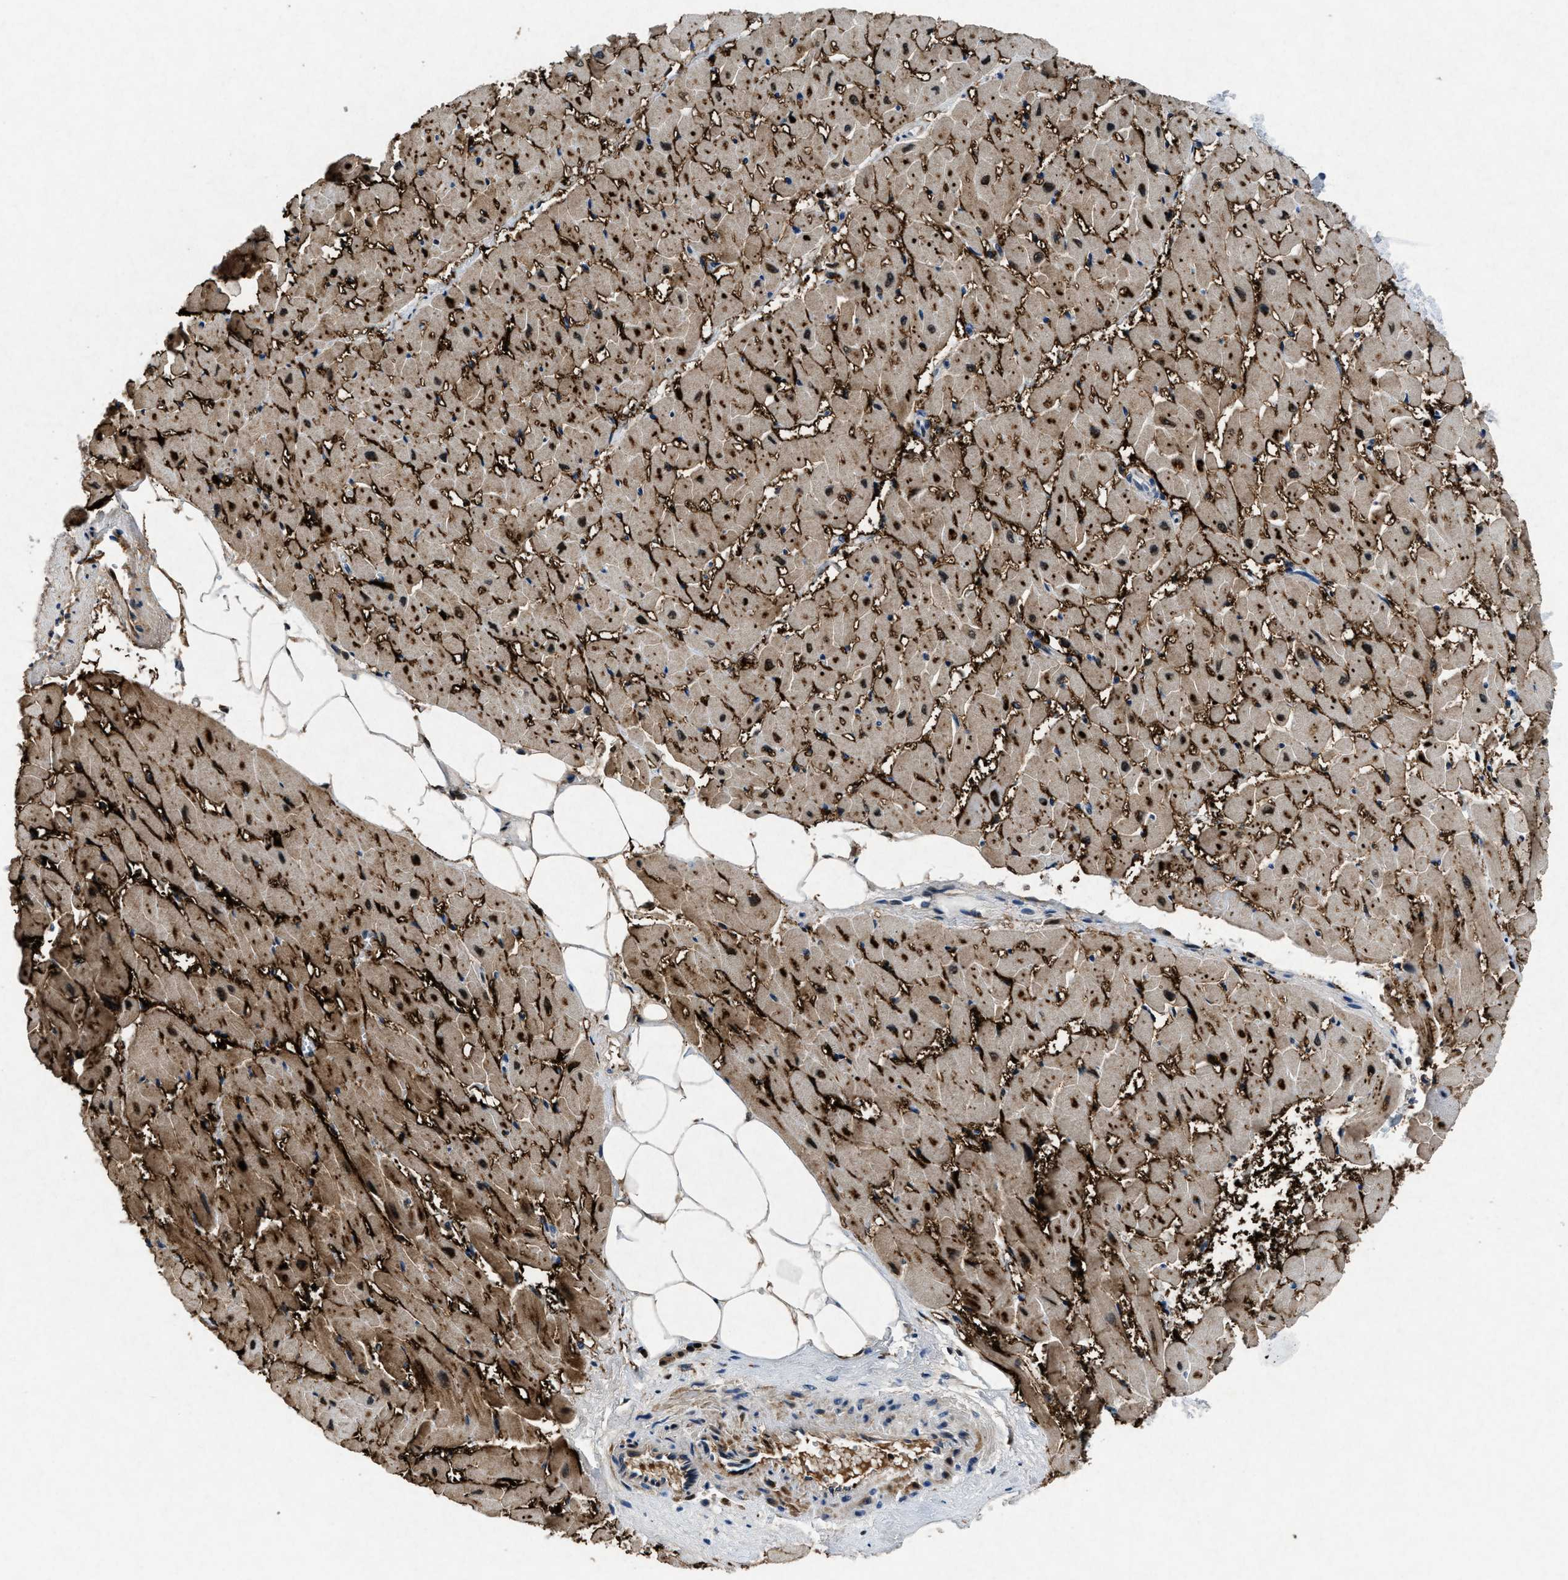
{"staining": {"intensity": "moderate", "quantity": ">75%", "location": "cytoplasmic/membranous,nuclear"}, "tissue": "heart muscle", "cell_type": "Cardiomyocytes", "image_type": "normal", "snomed": [{"axis": "morphology", "description": "Normal tissue, NOS"}, {"axis": "topography", "description": "Heart"}], "caption": "An immunohistochemistry image of benign tissue is shown. Protein staining in brown highlights moderate cytoplasmic/membranous,nuclear positivity in heart muscle within cardiomyocytes.", "gene": "PHLDA1", "patient": {"sex": "female", "age": 19}}